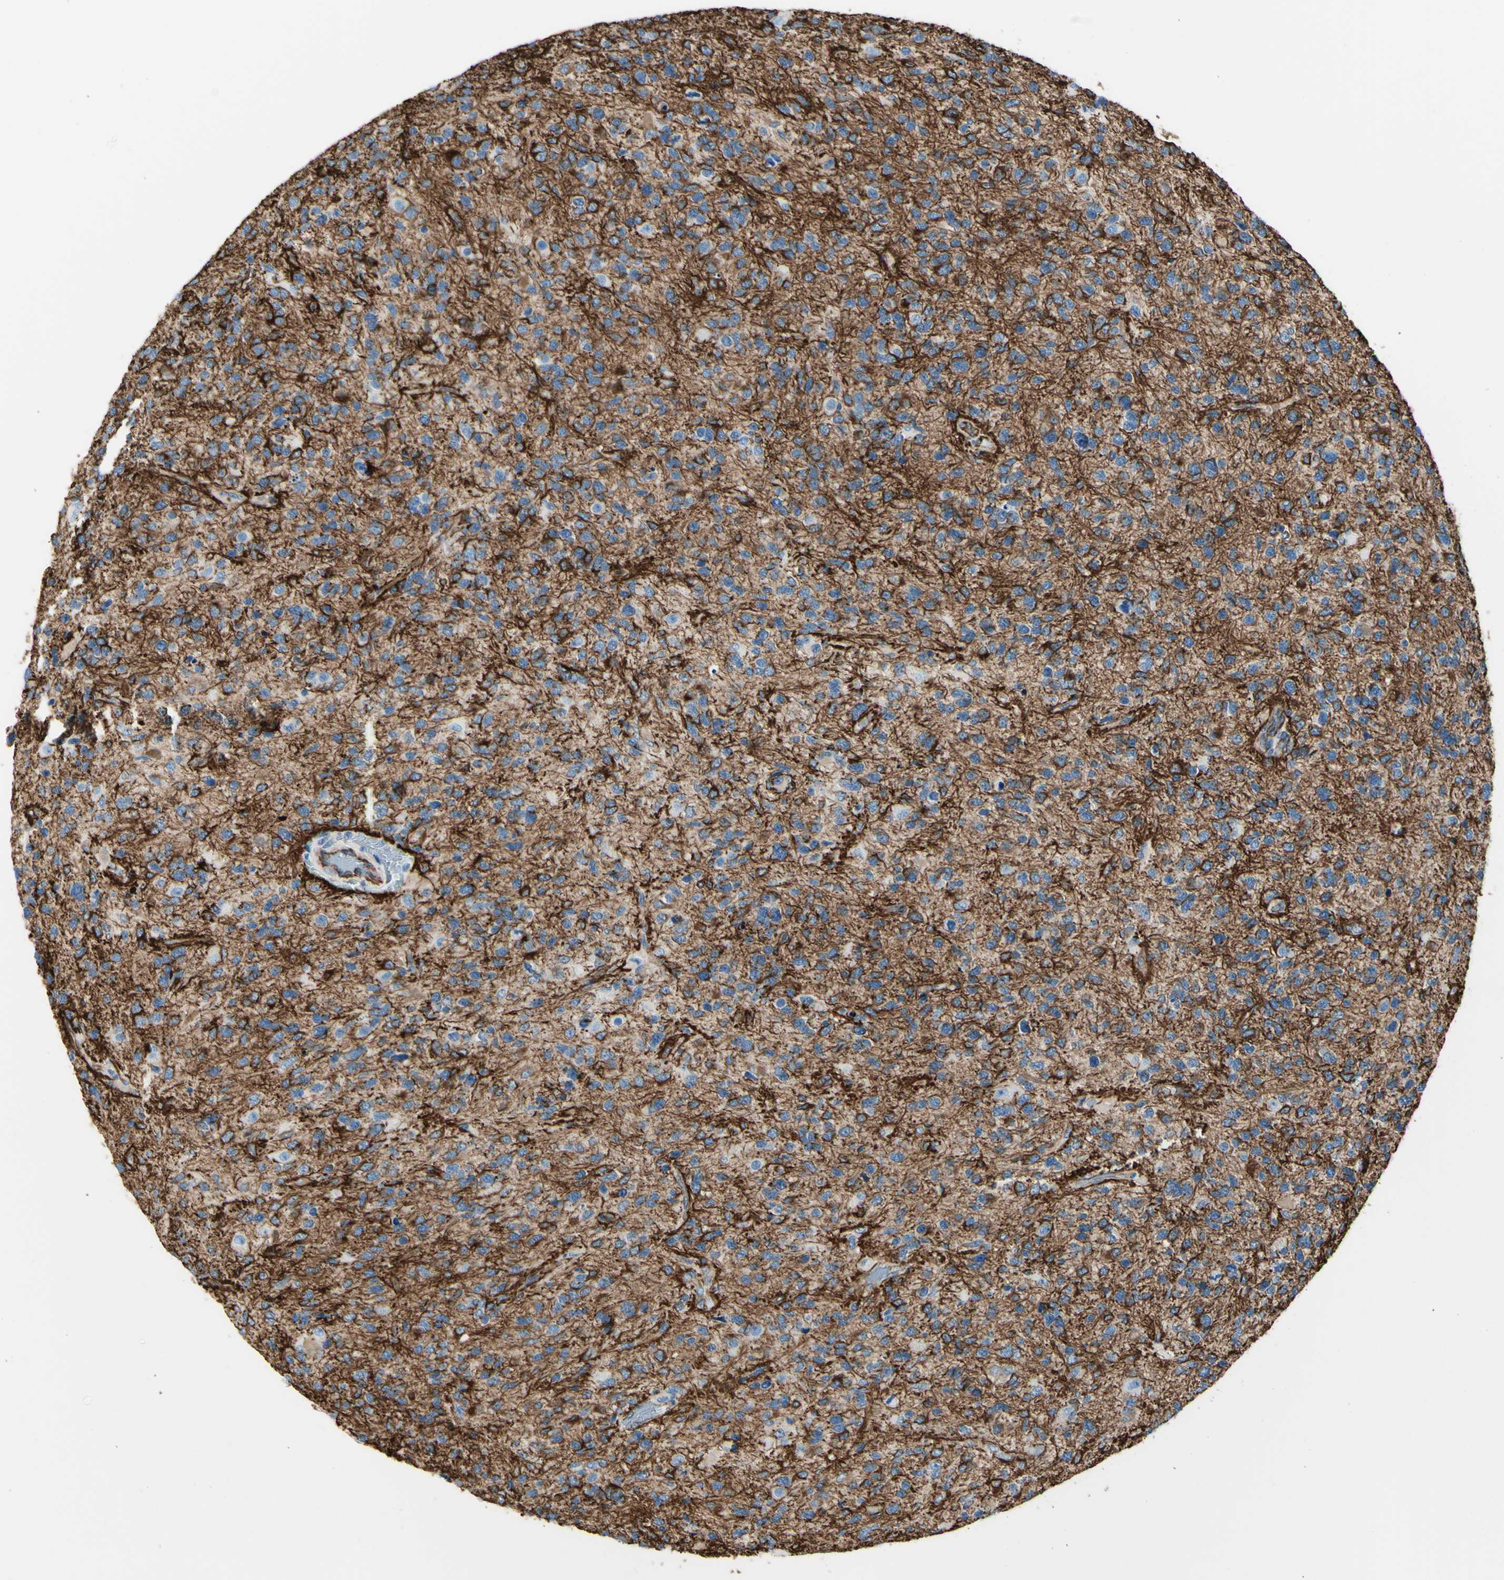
{"staining": {"intensity": "moderate", "quantity": "25%-75%", "location": "cytoplasmic/membranous"}, "tissue": "glioma", "cell_type": "Tumor cells", "image_type": "cancer", "snomed": [{"axis": "morphology", "description": "Glioma, malignant, High grade"}, {"axis": "topography", "description": "Brain"}], "caption": "An image of glioma stained for a protein exhibits moderate cytoplasmic/membranous brown staining in tumor cells.", "gene": "PTH2R", "patient": {"sex": "female", "age": 58}}